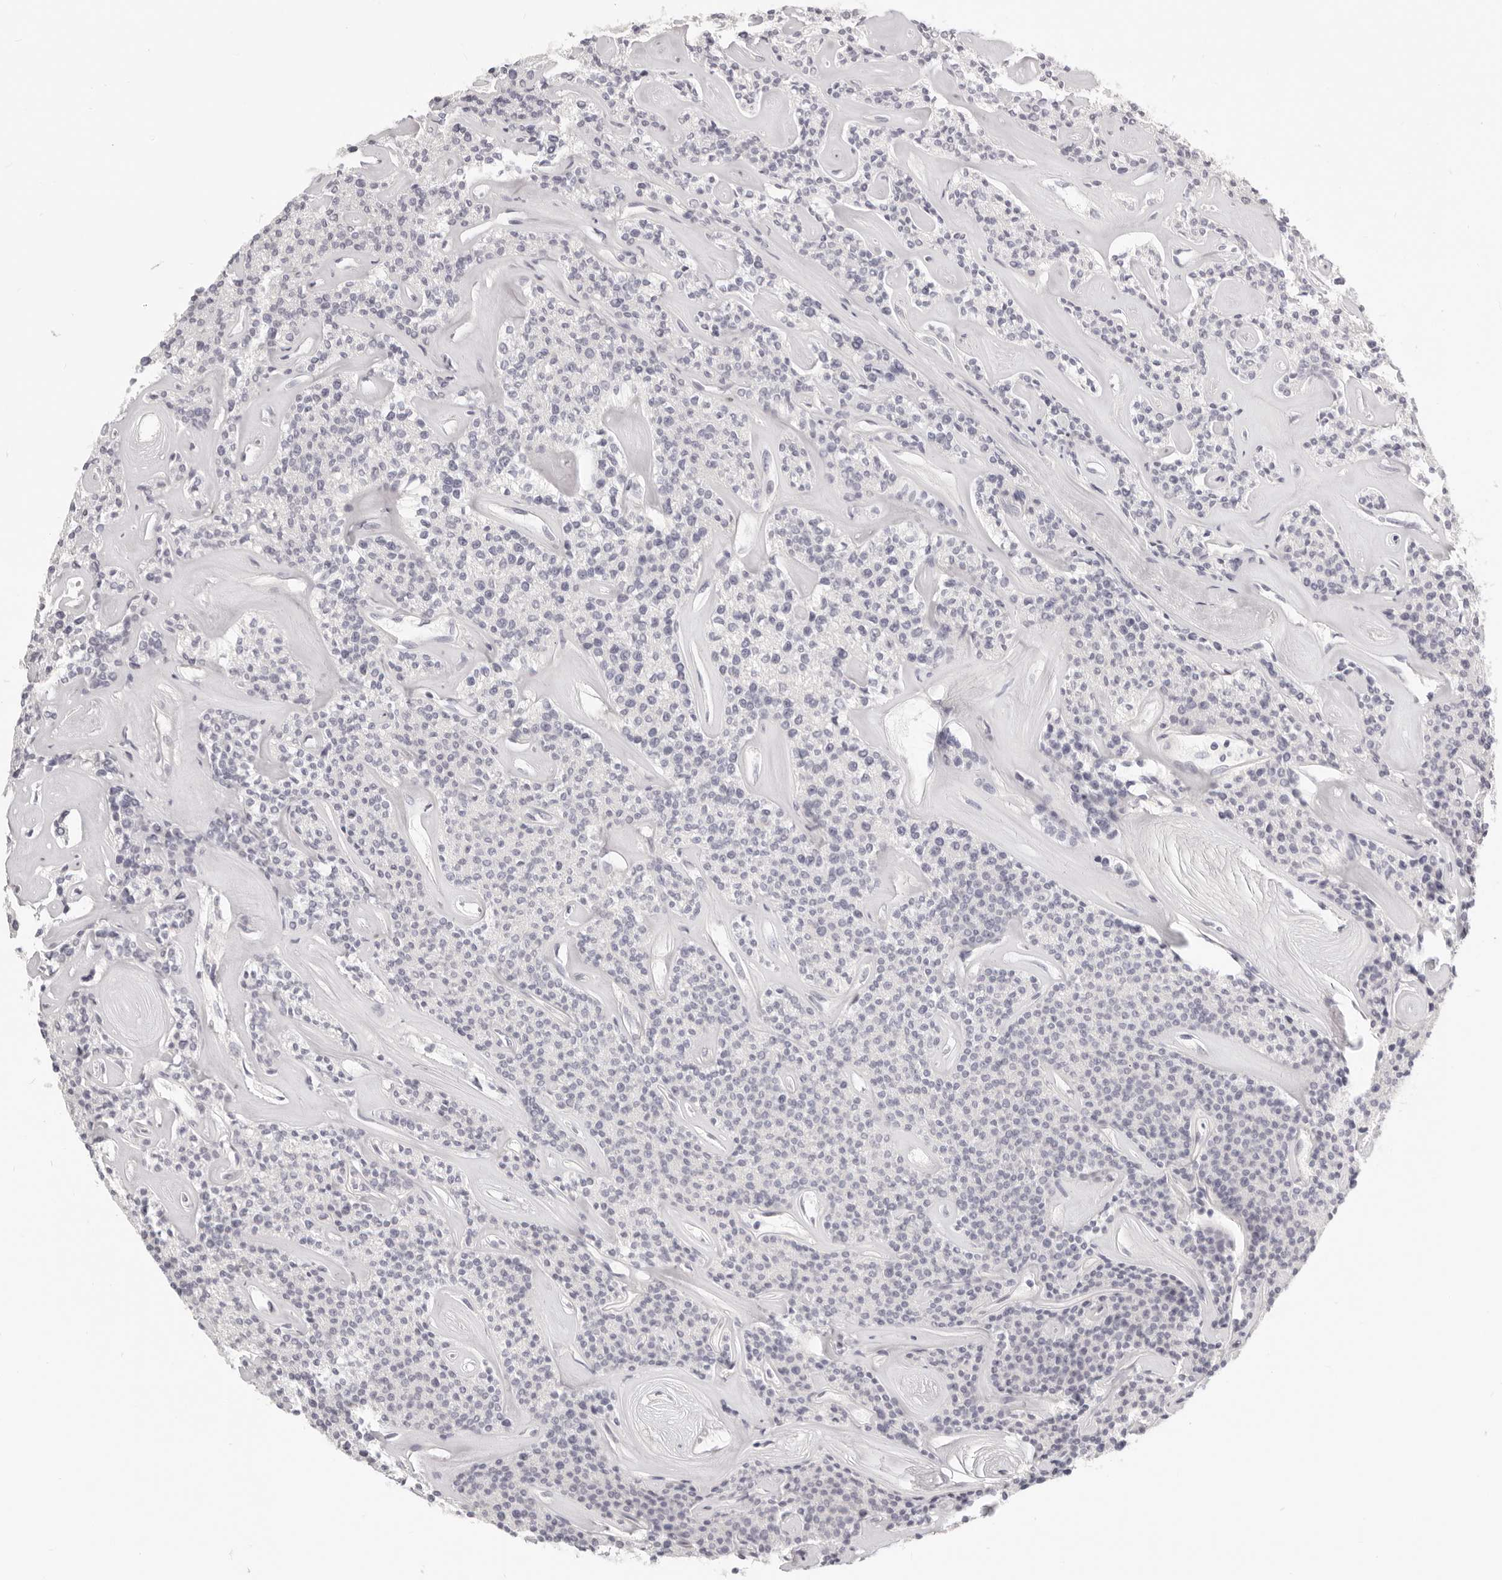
{"staining": {"intensity": "negative", "quantity": "none", "location": "none"}, "tissue": "parathyroid gland", "cell_type": "Glandular cells", "image_type": "normal", "snomed": [{"axis": "morphology", "description": "Normal tissue, NOS"}, {"axis": "topography", "description": "Parathyroid gland"}], "caption": "Immunohistochemistry photomicrograph of normal human parathyroid gland stained for a protein (brown), which demonstrates no positivity in glandular cells.", "gene": "FABP1", "patient": {"sex": "male", "age": 46}}